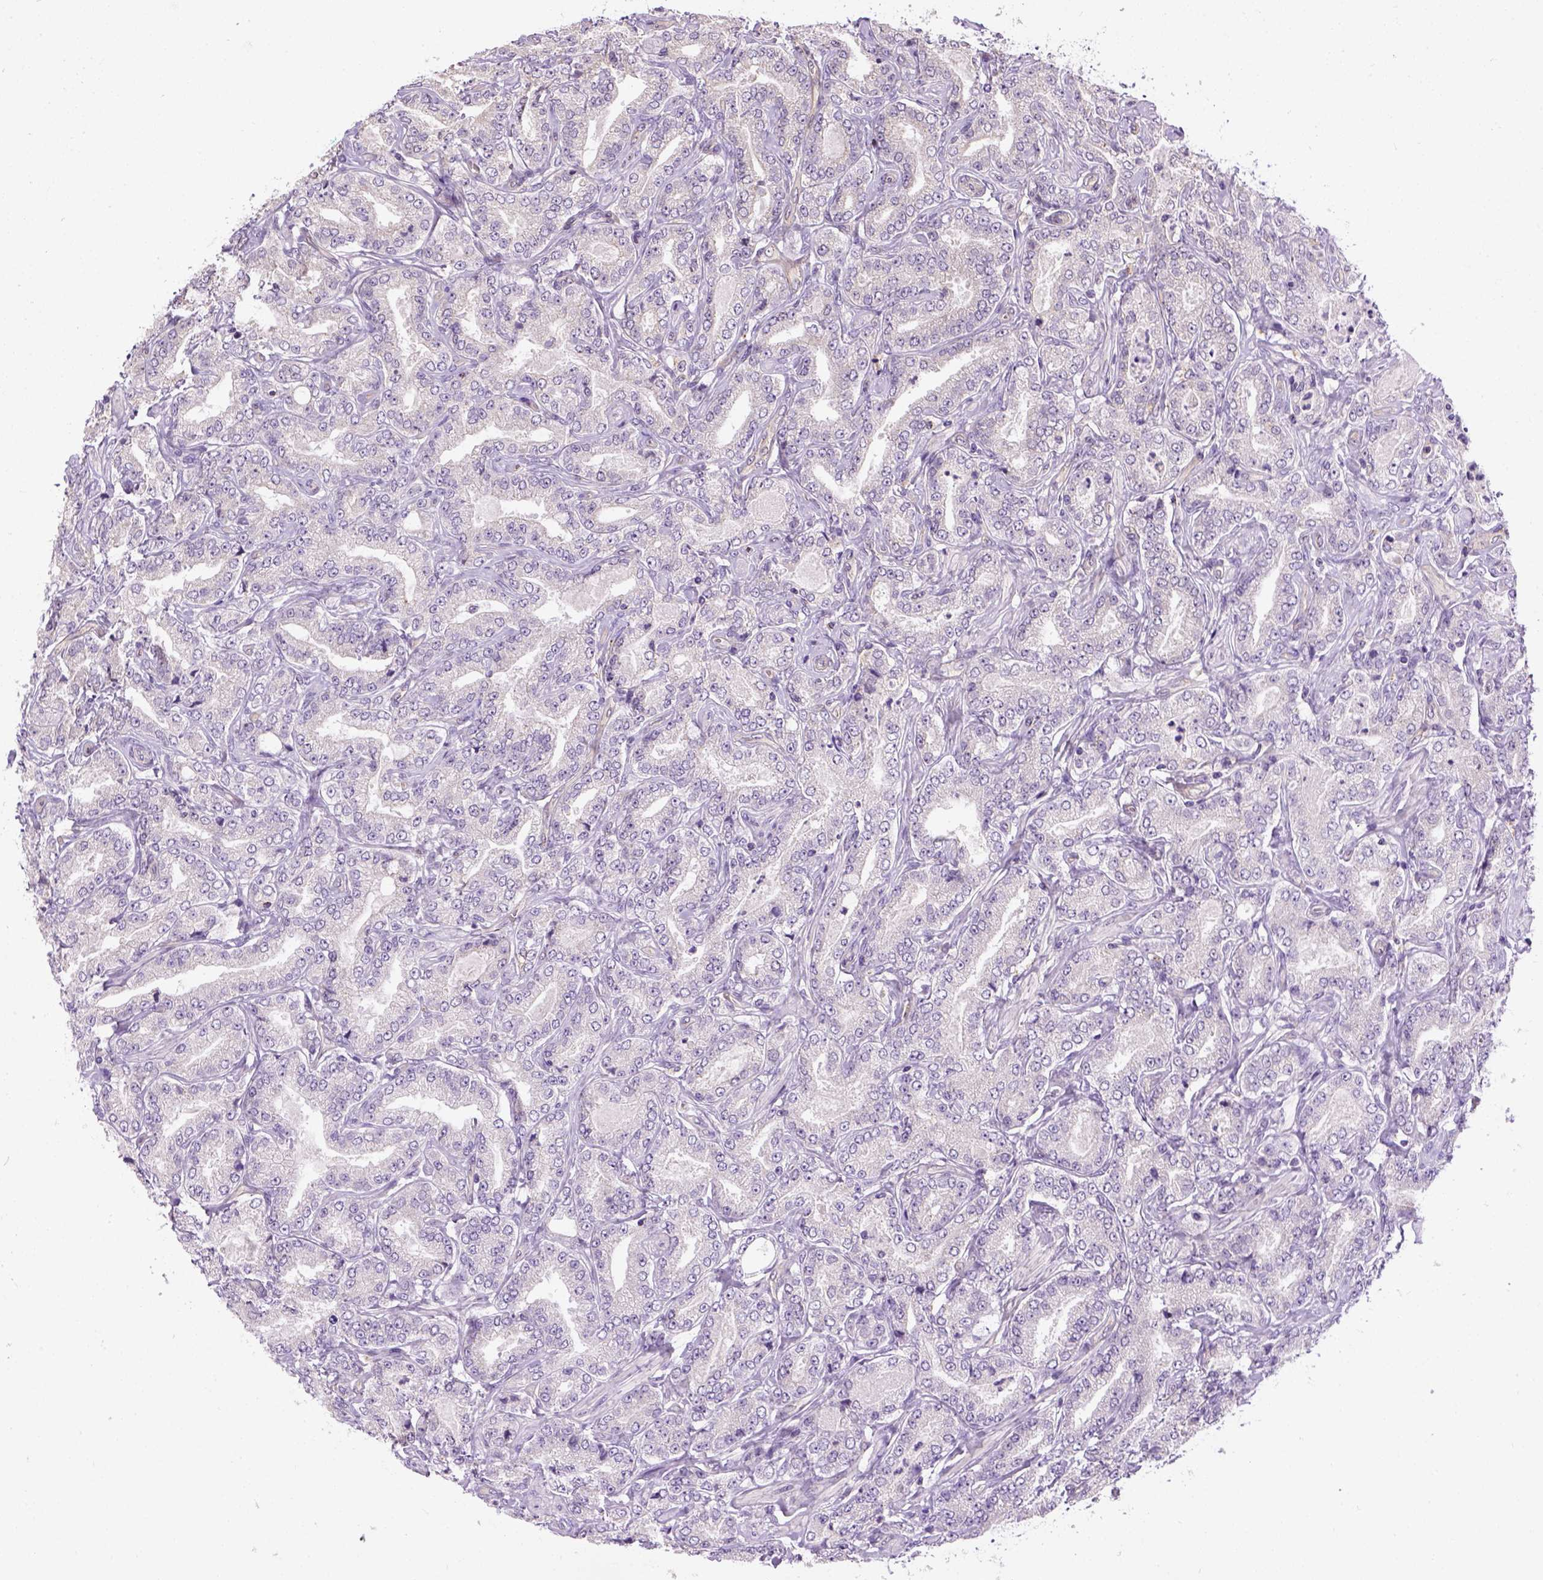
{"staining": {"intensity": "negative", "quantity": "none", "location": "none"}, "tissue": "prostate cancer", "cell_type": "Tumor cells", "image_type": "cancer", "snomed": [{"axis": "morphology", "description": "Adenocarcinoma, NOS"}, {"axis": "topography", "description": "Prostate"}], "caption": "Protein analysis of prostate adenocarcinoma demonstrates no significant positivity in tumor cells.", "gene": "KAZN", "patient": {"sex": "male", "age": 64}}